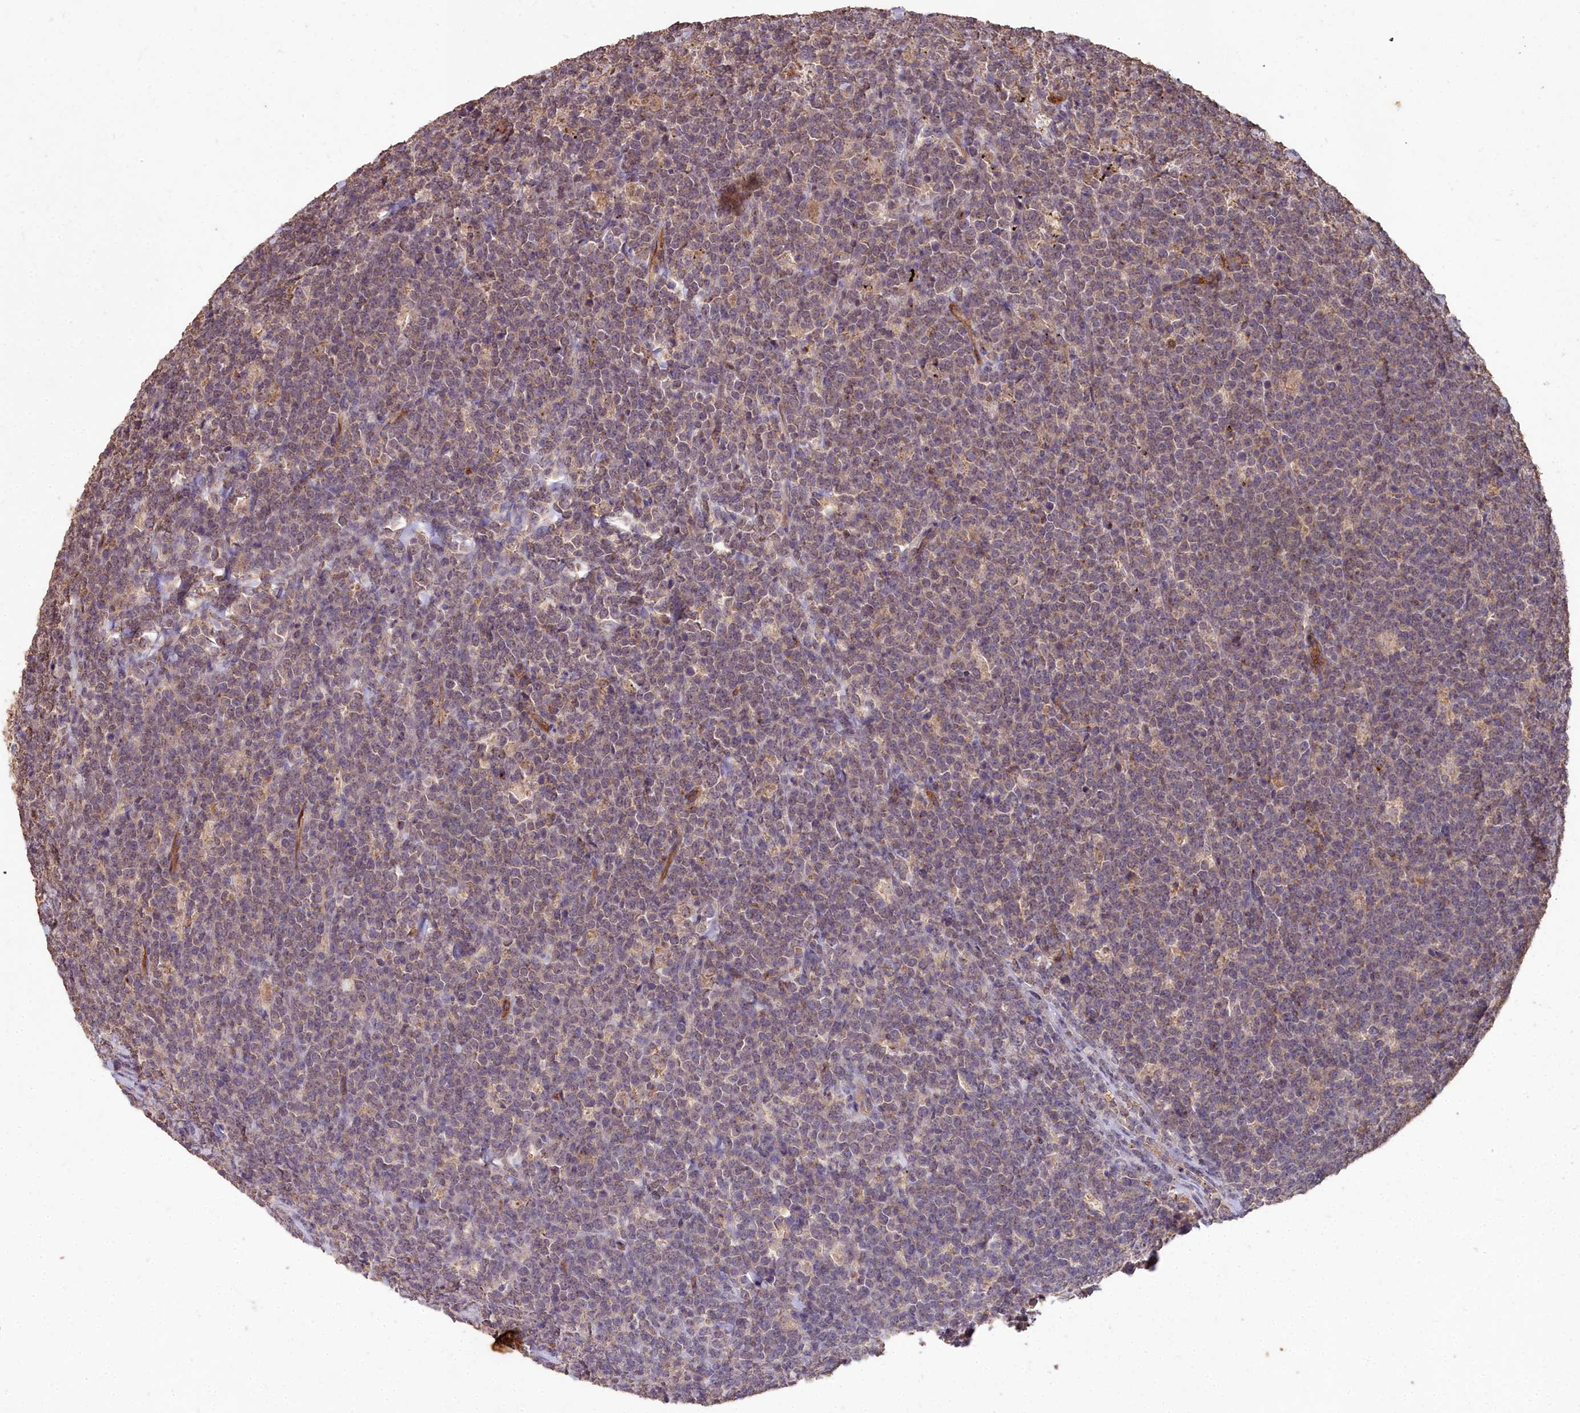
{"staining": {"intensity": "weak", "quantity": "<25%", "location": "cytoplasmic/membranous"}, "tissue": "lymphoma", "cell_type": "Tumor cells", "image_type": "cancer", "snomed": [{"axis": "morphology", "description": "Malignant lymphoma, non-Hodgkin's type, High grade"}, {"axis": "topography", "description": "Small intestine"}], "caption": "This is an immunohistochemistry (IHC) photomicrograph of human high-grade malignant lymphoma, non-Hodgkin's type. There is no staining in tumor cells.", "gene": "CEMIP2", "patient": {"sex": "male", "age": 8}}